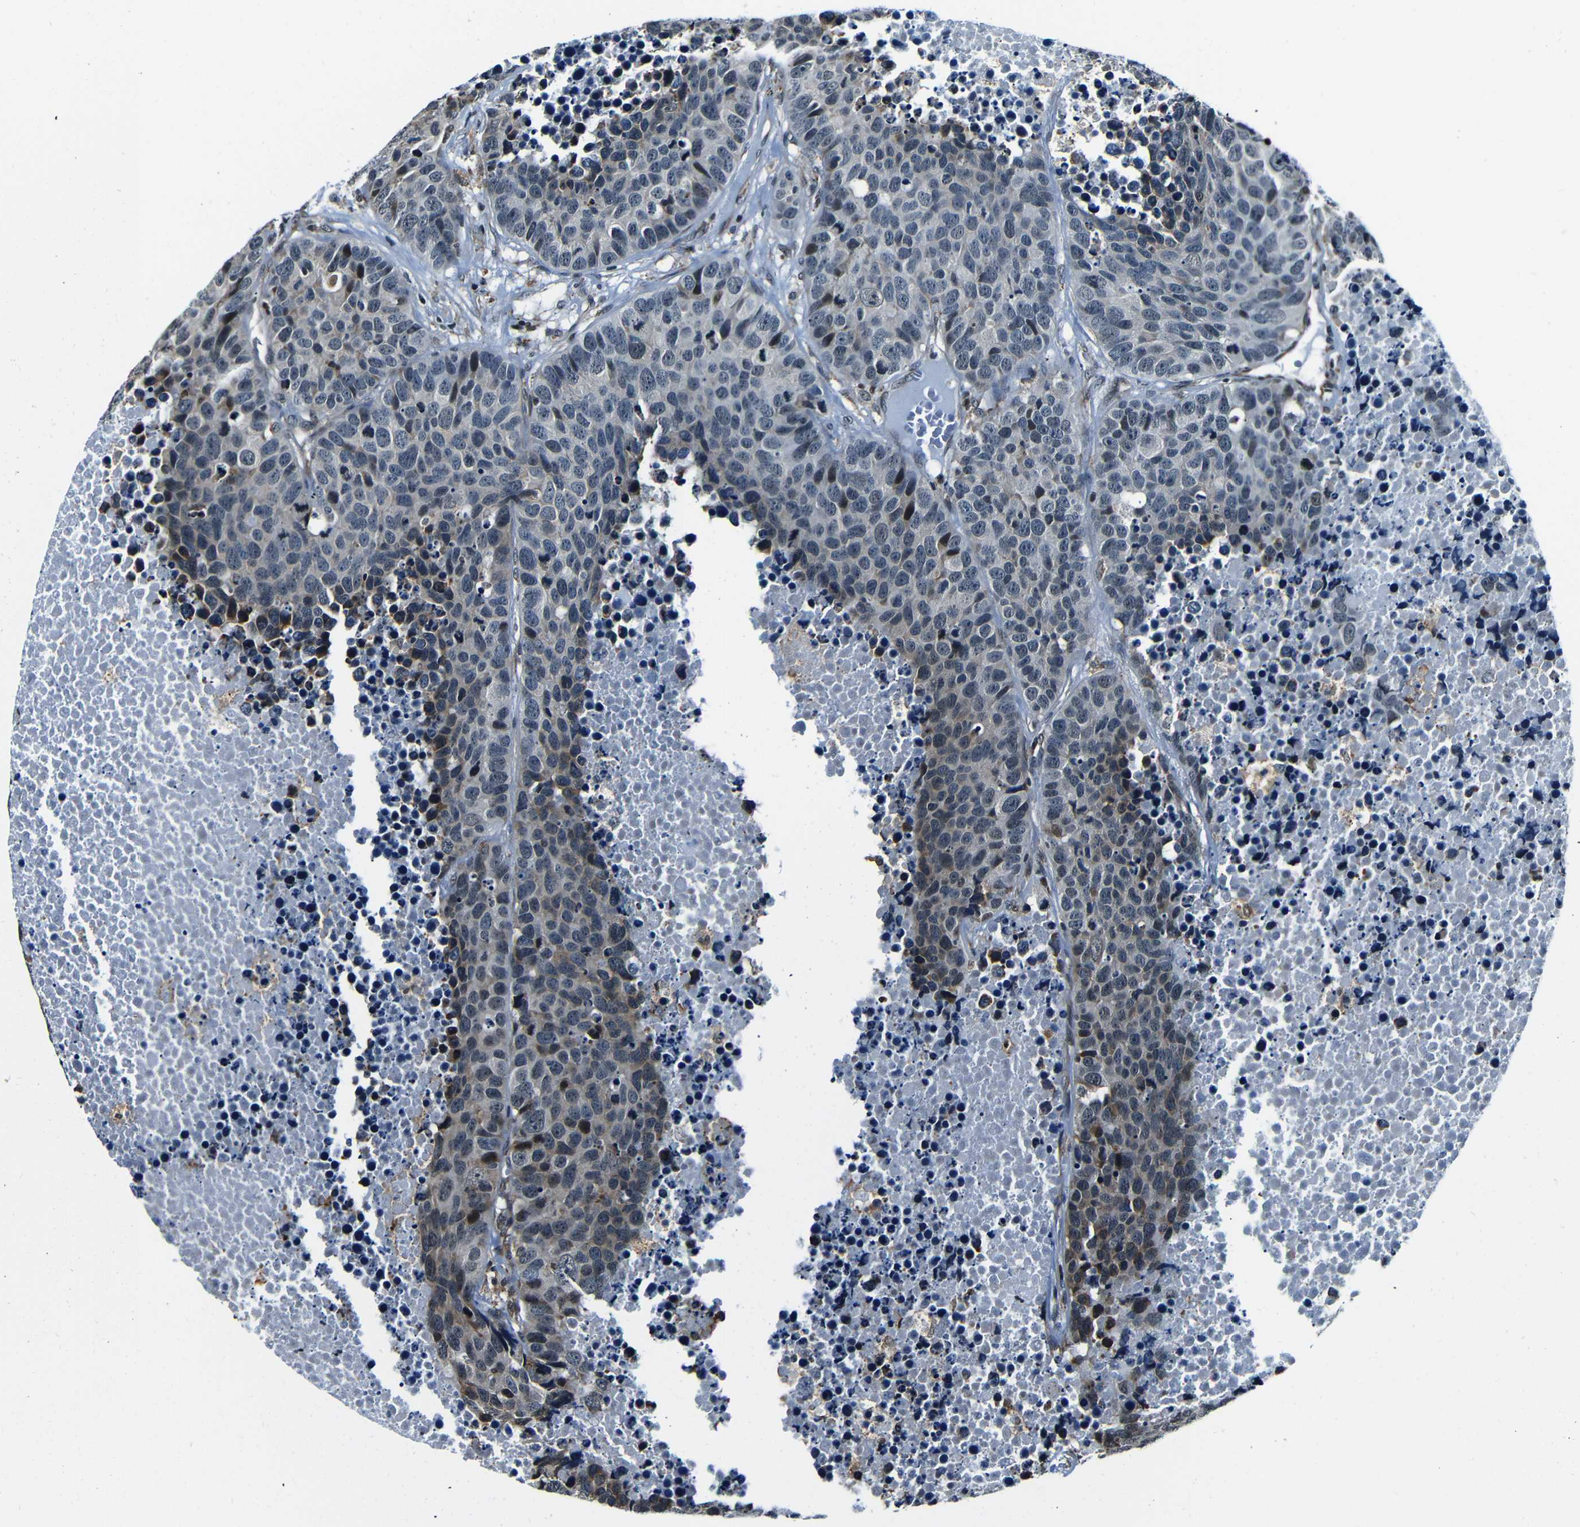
{"staining": {"intensity": "weak", "quantity": "25%-75%", "location": "cytoplasmic/membranous"}, "tissue": "carcinoid", "cell_type": "Tumor cells", "image_type": "cancer", "snomed": [{"axis": "morphology", "description": "Carcinoid, malignant, NOS"}, {"axis": "topography", "description": "Lung"}], "caption": "An immunohistochemistry micrograph of tumor tissue is shown. Protein staining in brown highlights weak cytoplasmic/membranous positivity in carcinoid within tumor cells.", "gene": "NCBP3", "patient": {"sex": "male", "age": 60}}